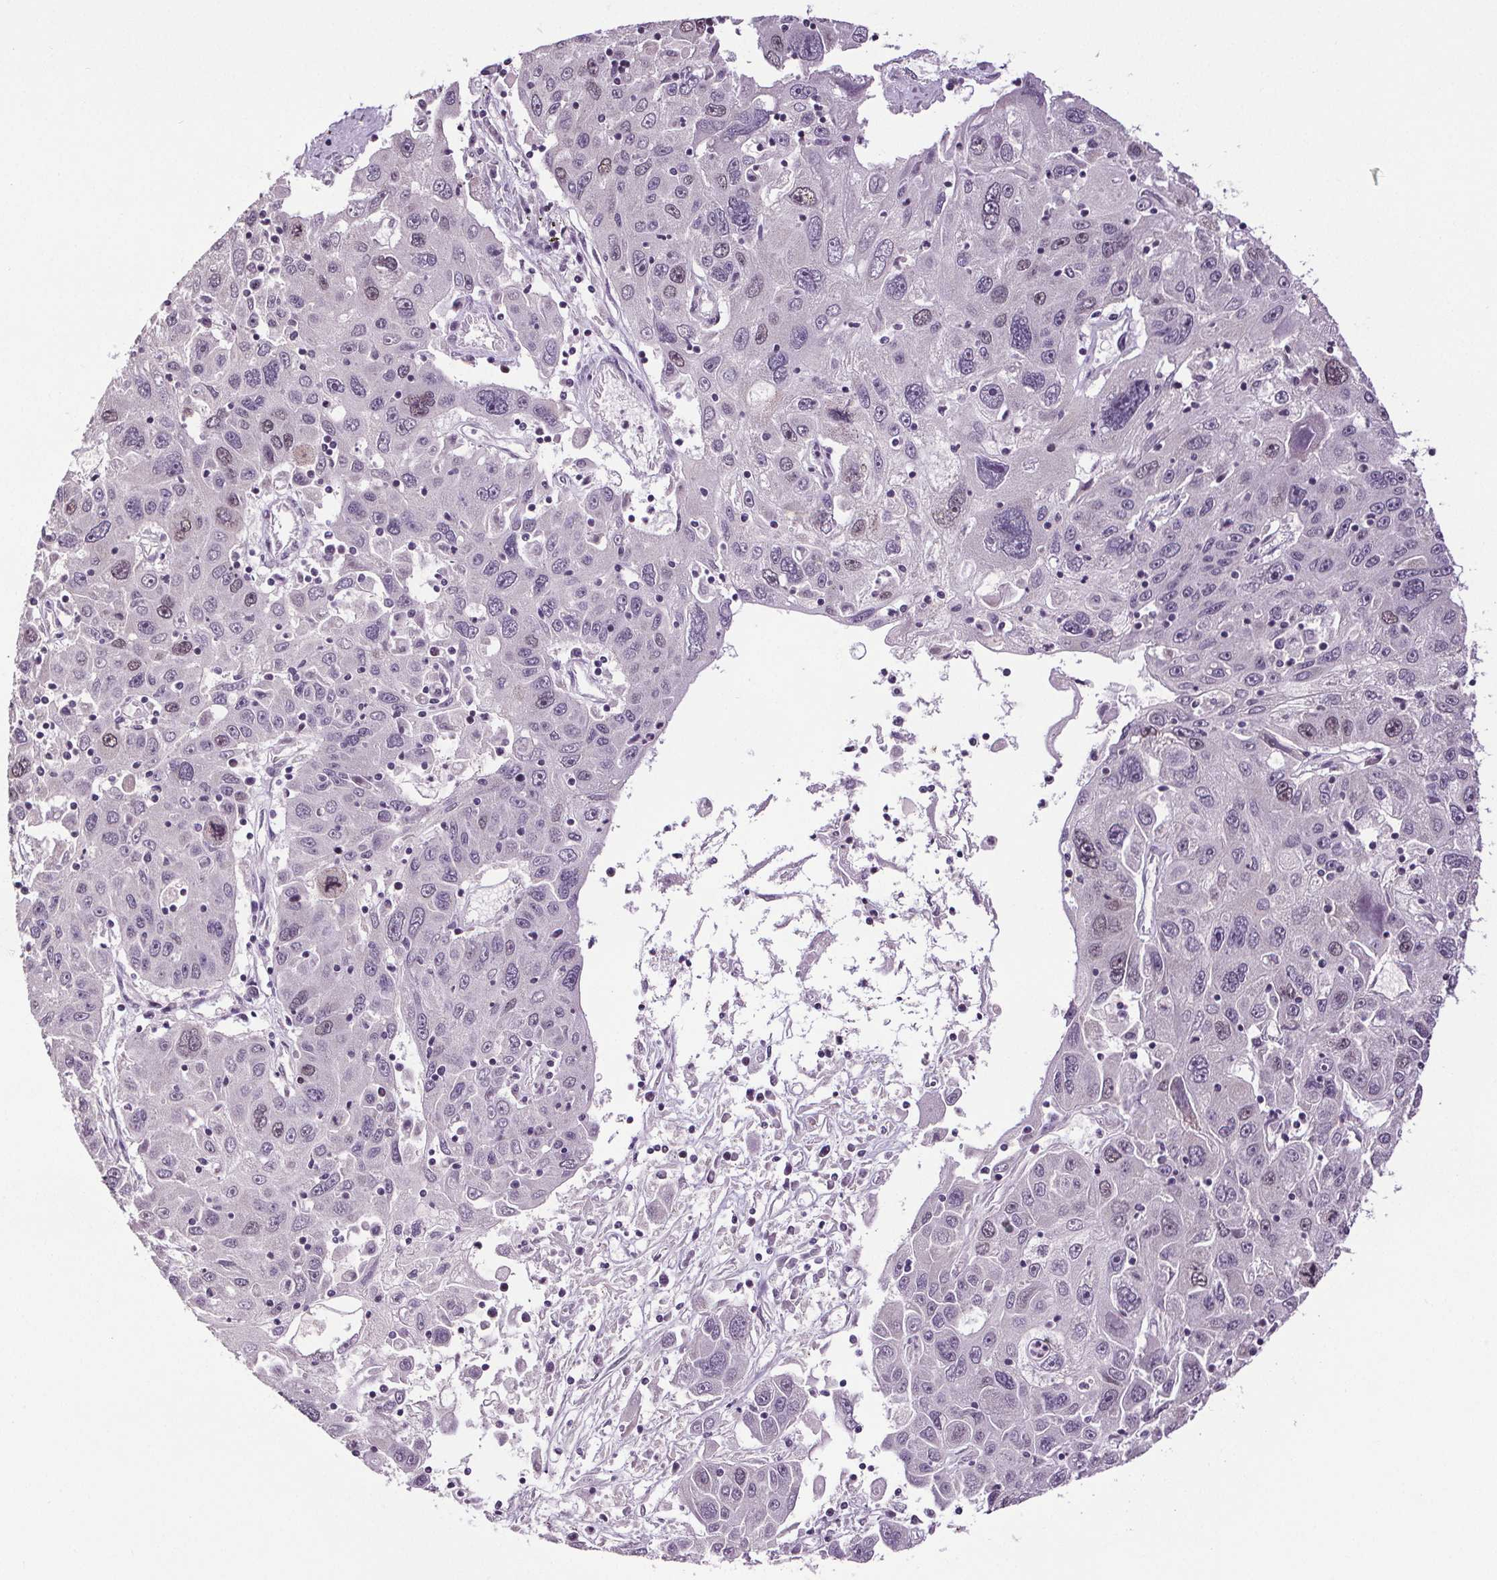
{"staining": {"intensity": "negative", "quantity": "none", "location": "none"}, "tissue": "stomach cancer", "cell_type": "Tumor cells", "image_type": "cancer", "snomed": [{"axis": "morphology", "description": "Adenocarcinoma, NOS"}, {"axis": "topography", "description": "Stomach"}], "caption": "Immunohistochemical staining of stomach cancer reveals no significant staining in tumor cells.", "gene": "CENPF", "patient": {"sex": "male", "age": 56}}